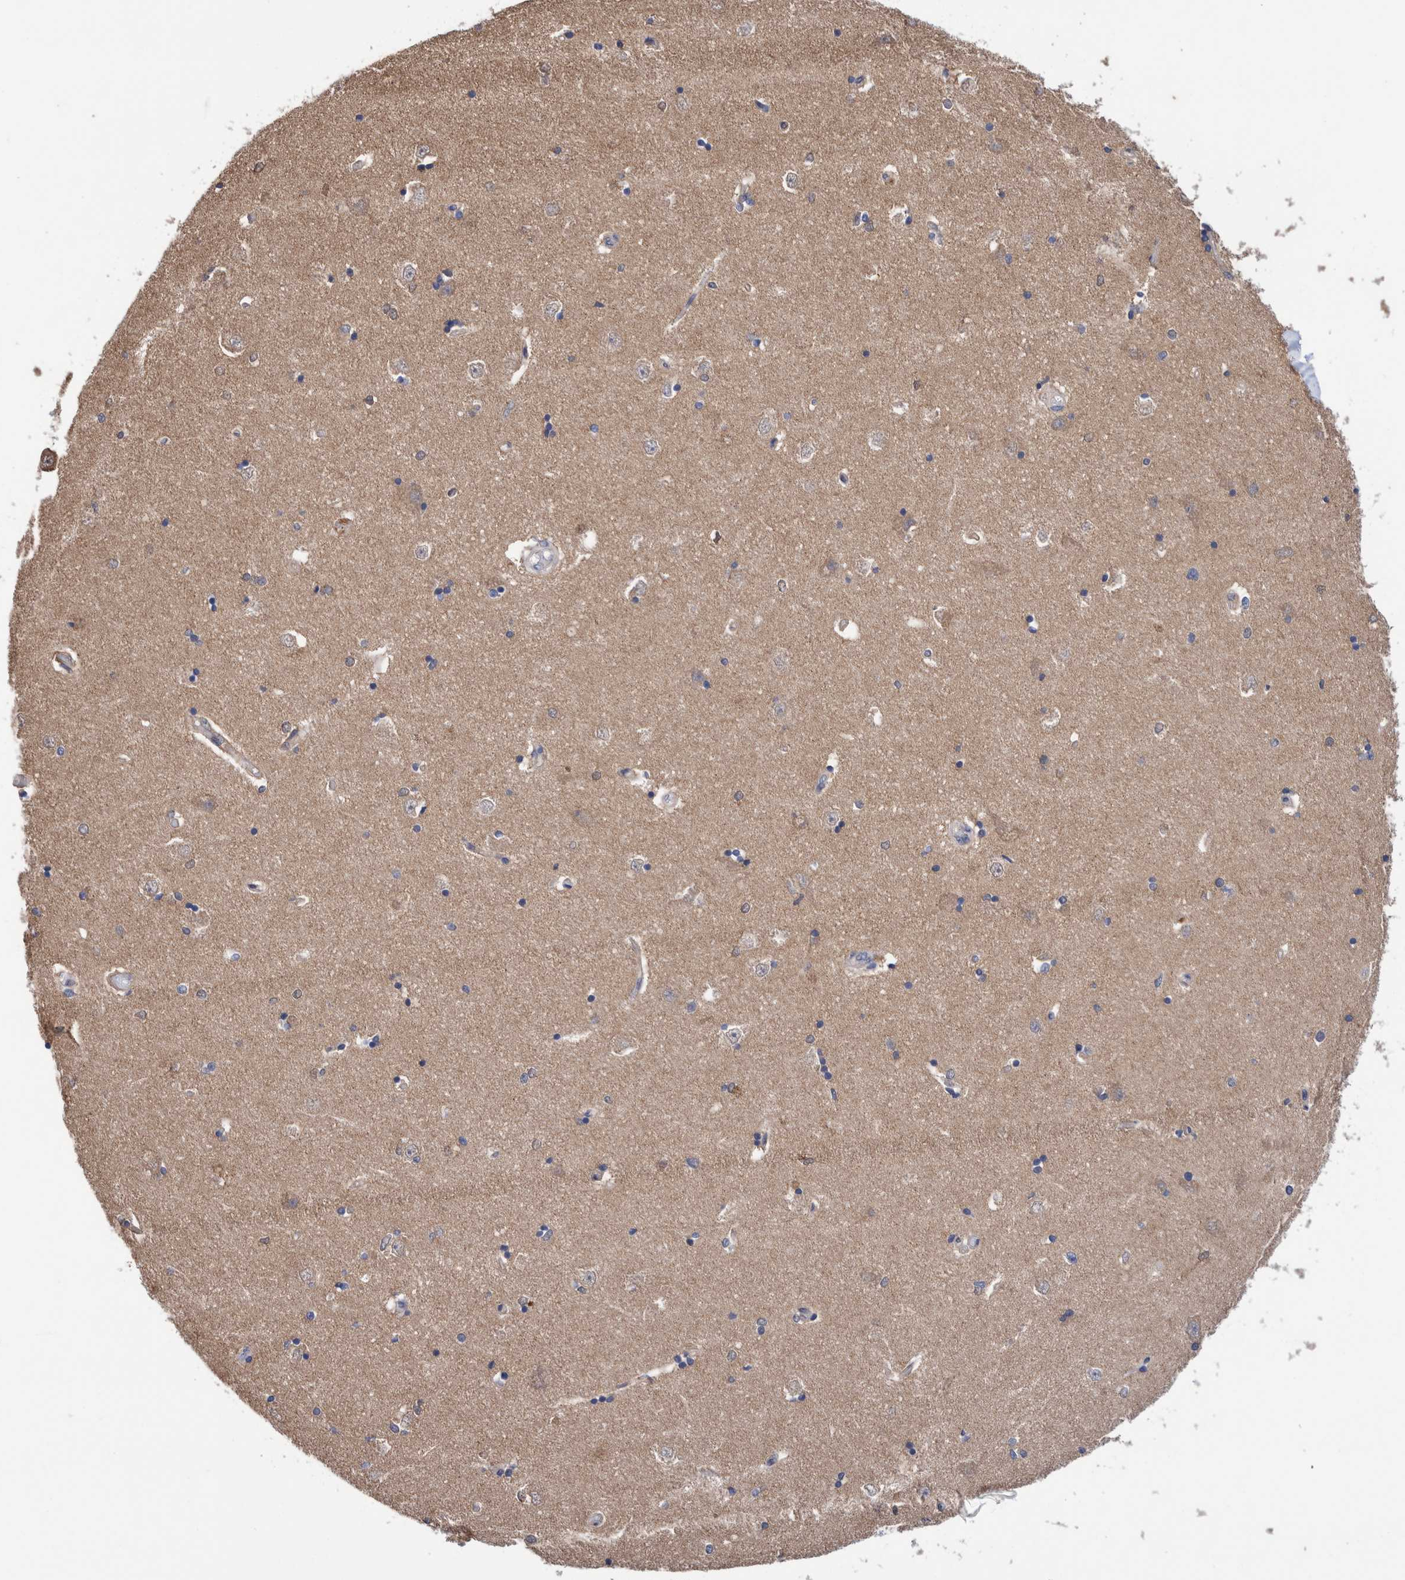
{"staining": {"intensity": "weak", "quantity": "<25%", "location": "cytoplasmic/membranous"}, "tissue": "hippocampus", "cell_type": "Glial cells", "image_type": "normal", "snomed": [{"axis": "morphology", "description": "Normal tissue, NOS"}, {"axis": "topography", "description": "Hippocampus"}], "caption": "IHC image of benign hippocampus stained for a protein (brown), which reveals no positivity in glial cells. Brightfield microscopy of immunohistochemistry (IHC) stained with DAB (3,3'-diaminobenzidine) (brown) and hematoxylin (blue), captured at high magnification.", "gene": "PFAS", "patient": {"sex": "male", "age": 45}}